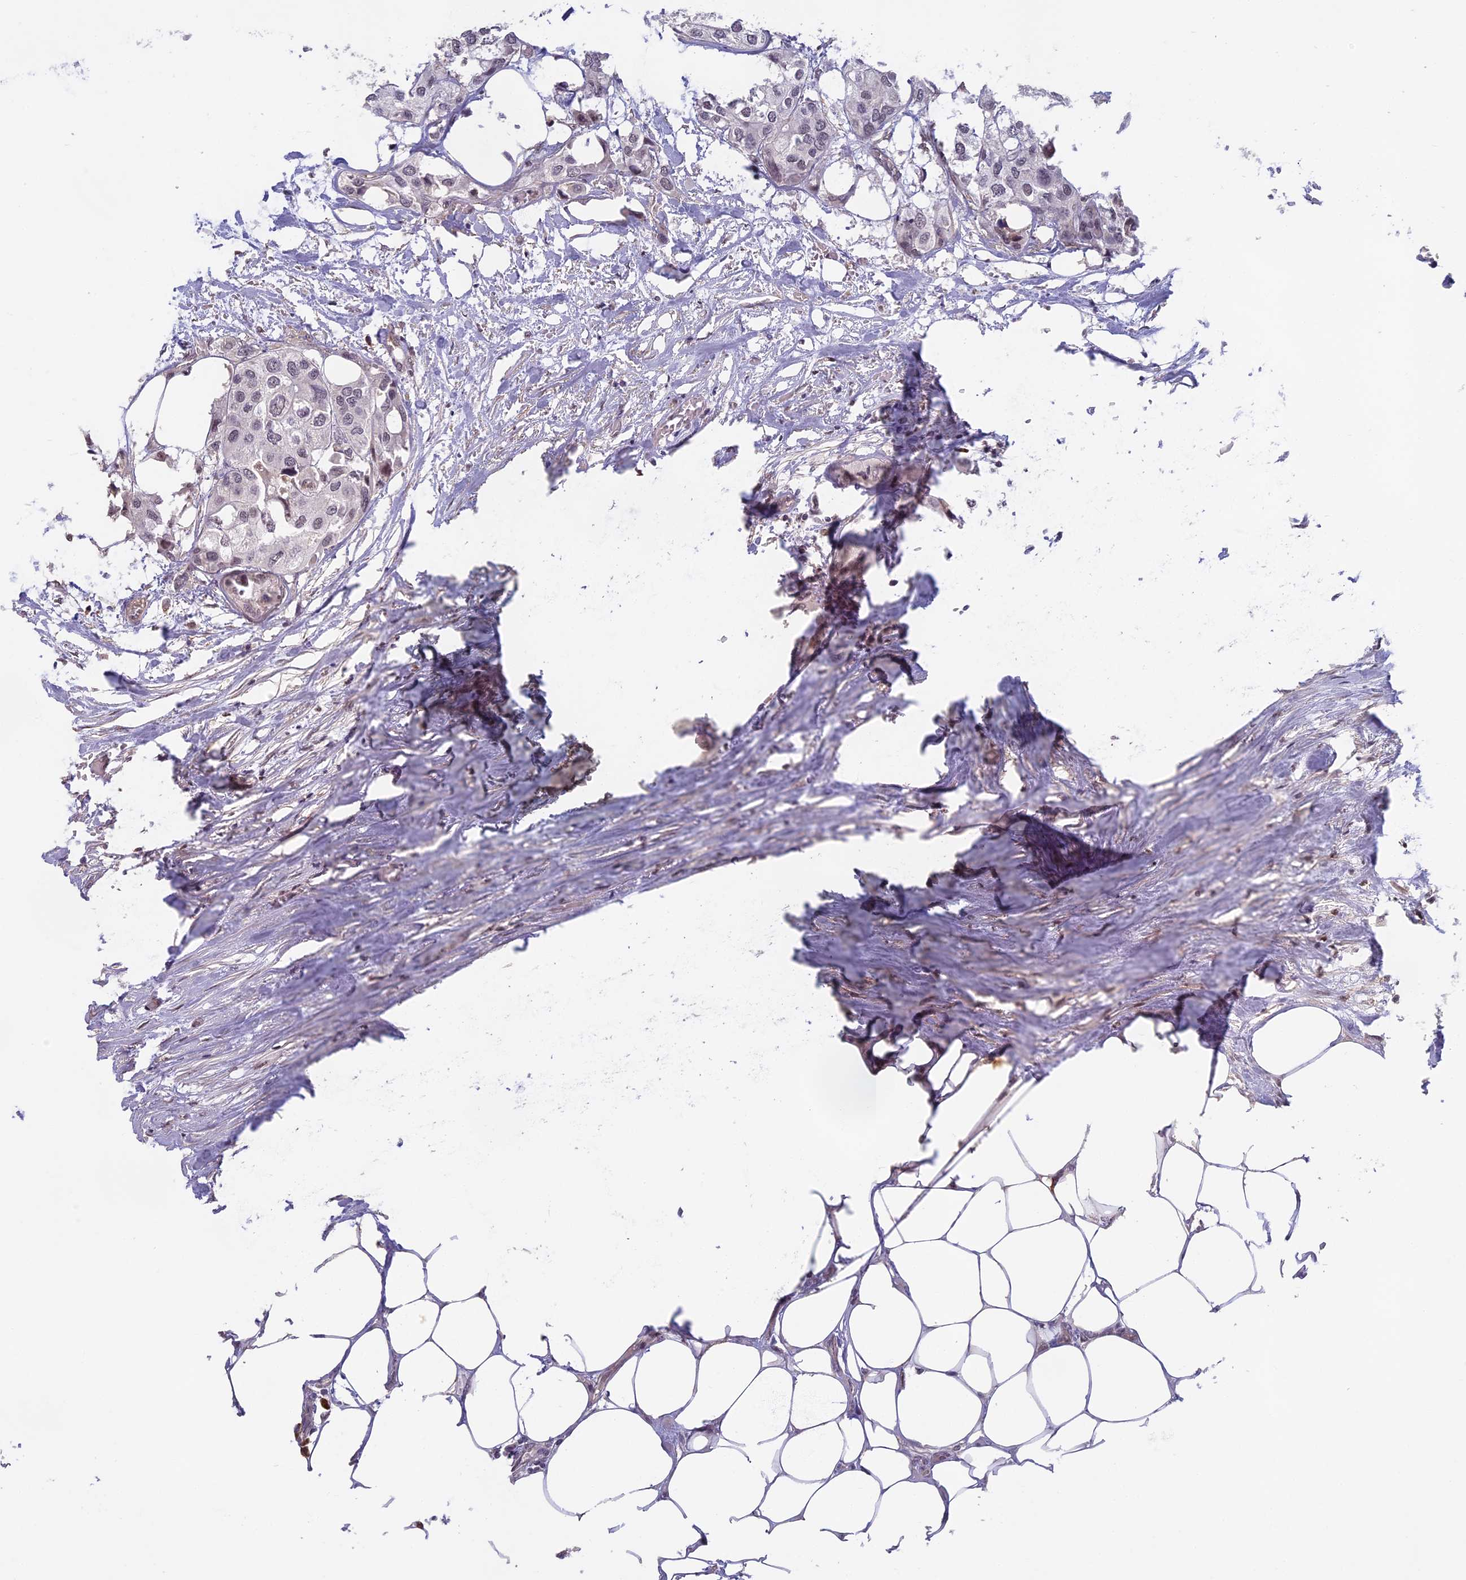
{"staining": {"intensity": "weak", "quantity": "25%-75%", "location": "nuclear"}, "tissue": "urothelial cancer", "cell_type": "Tumor cells", "image_type": "cancer", "snomed": [{"axis": "morphology", "description": "Urothelial carcinoma, High grade"}, {"axis": "topography", "description": "Urinary bladder"}], "caption": "Tumor cells display low levels of weak nuclear staining in approximately 25%-75% of cells in human urothelial cancer.", "gene": "MORF4L1", "patient": {"sex": "male", "age": 64}}